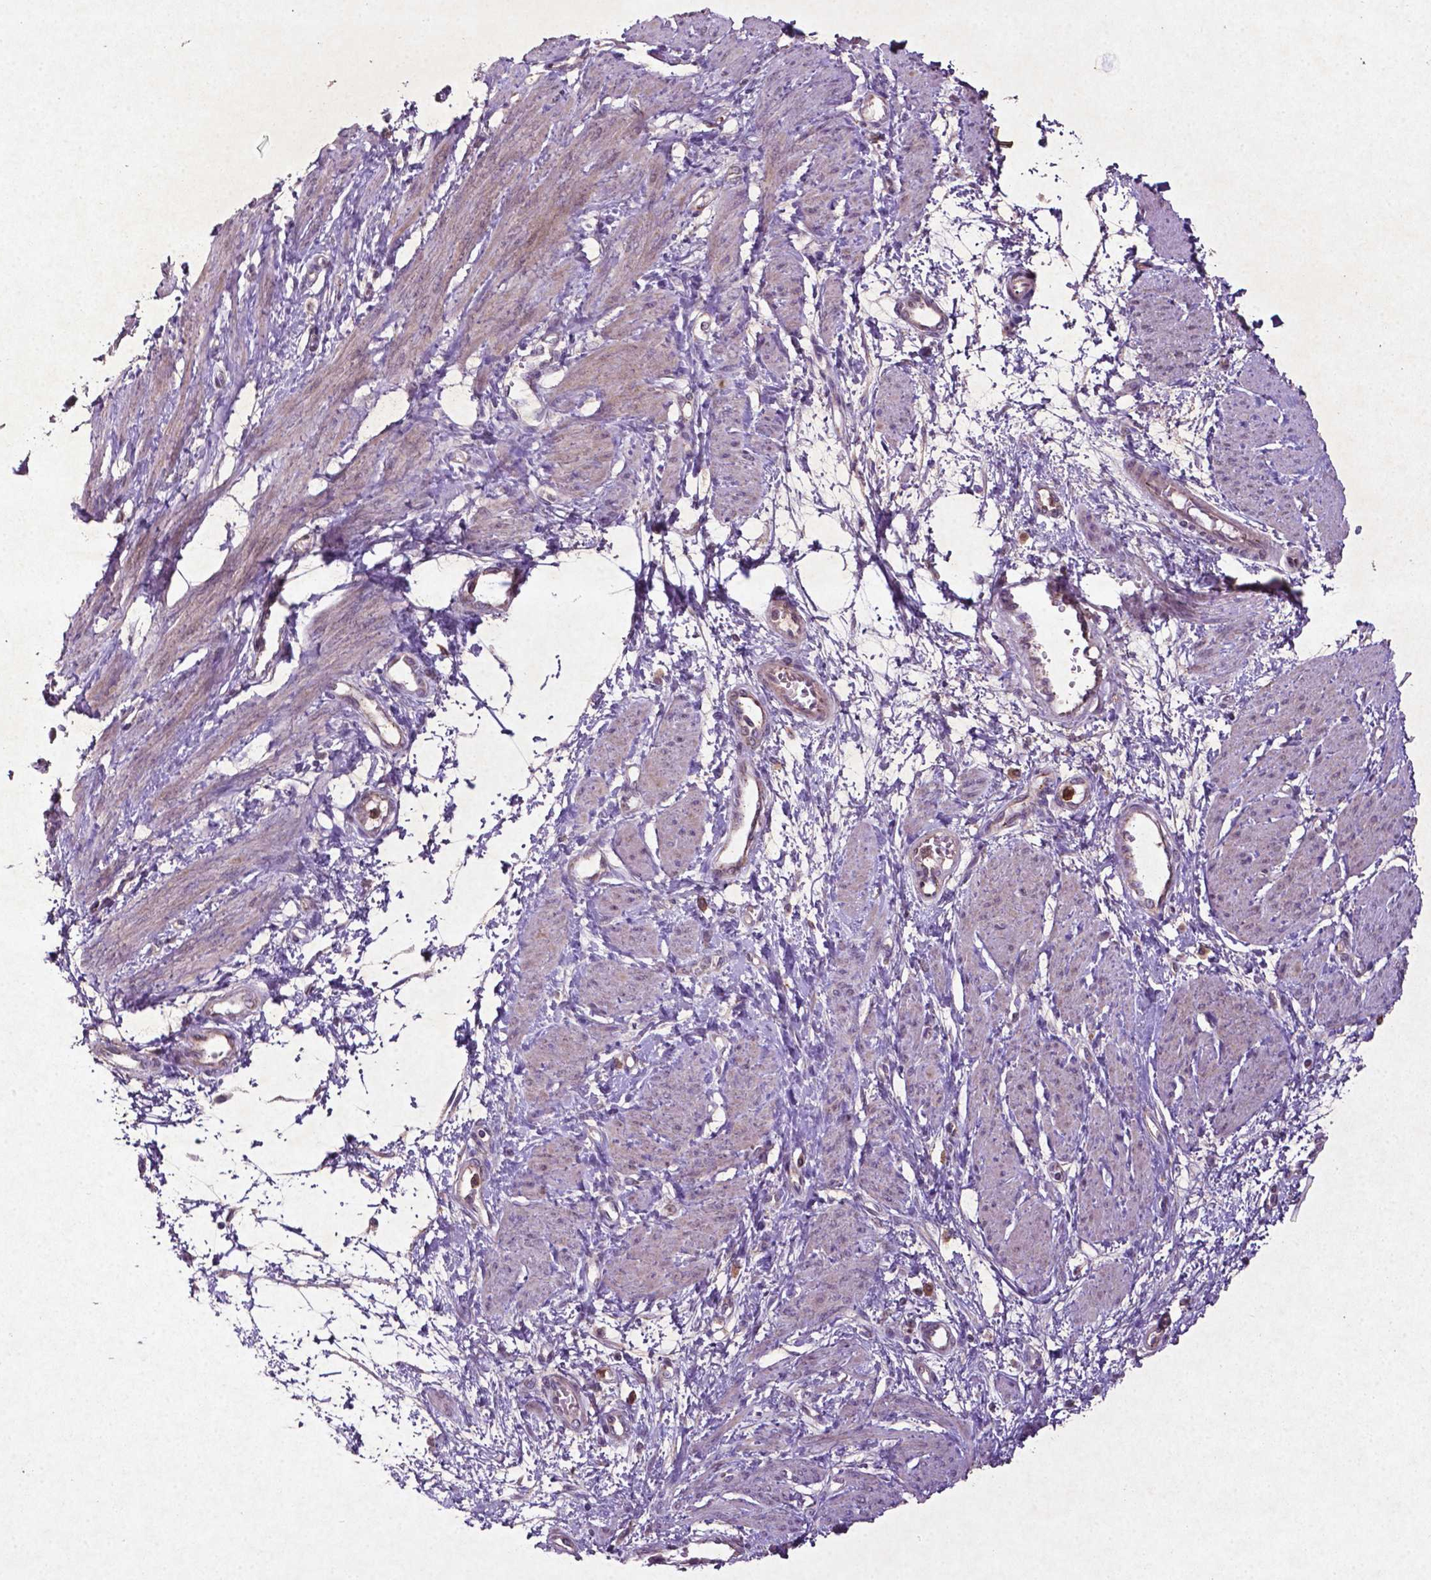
{"staining": {"intensity": "negative", "quantity": "none", "location": "none"}, "tissue": "smooth muscle", "cell_type": "Smooth muscle cells", "image_type": "normal", "snomed": [{"axis": "morphology", "description": "Normal tissue, NOS"}, {"axis": "topography", "description": "Smooth muscle"}, {"axis": "topography", "description": "Uterus"}], "caption": "Smooth muscle cells show no significant expression in normal smooth muscle. Nuclei are stained in blue.", "gene": "MTOR", "patient": {"sex": "female", "age": 39}}